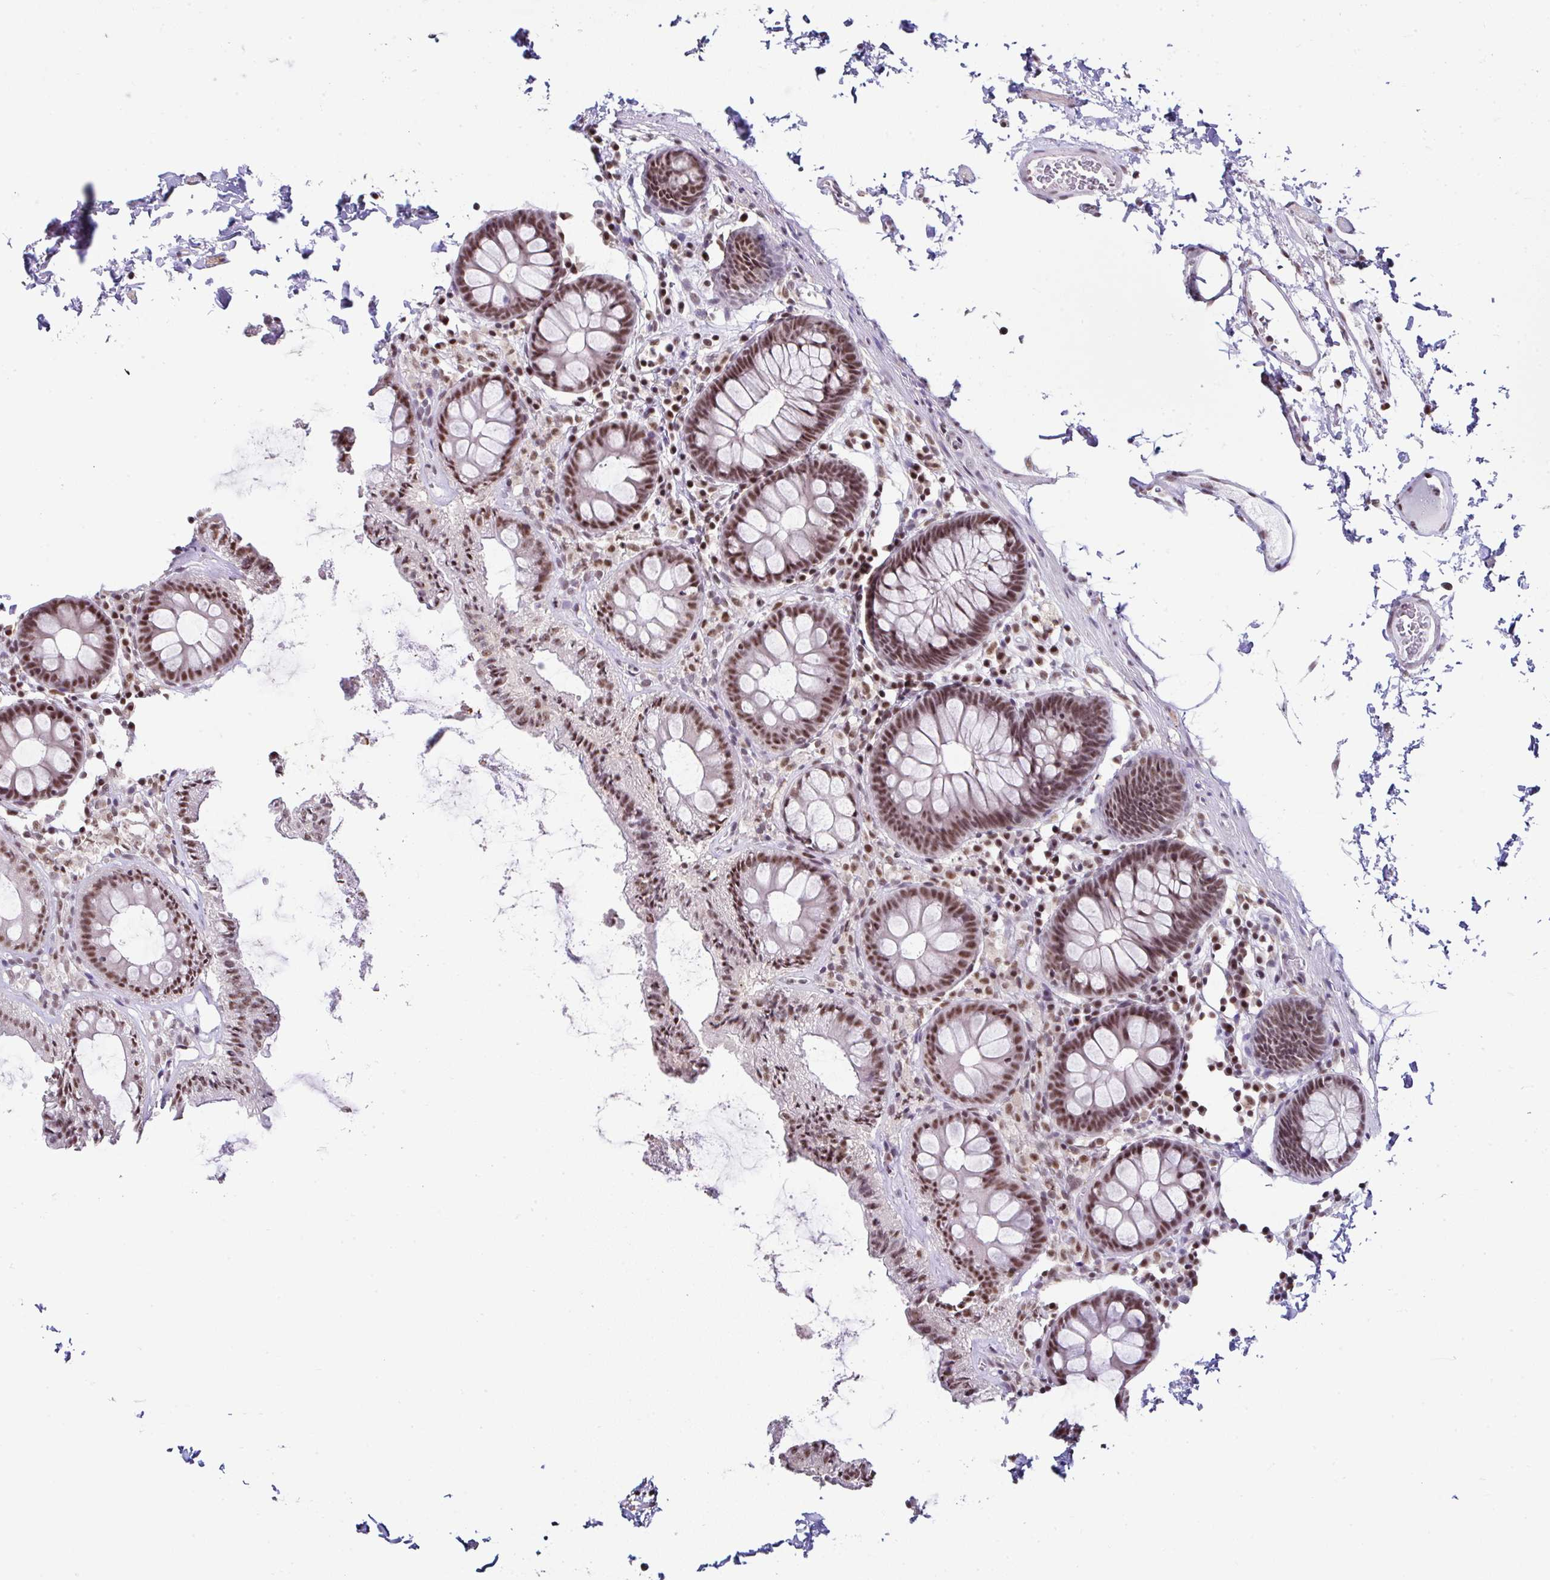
{"staining": {"intensity": "moderate", "quantity": ">75%", "location": "nuclear"}, "tissue": "colon", "cell_type": "Endothelial cells", "image_type": "normal", "snomed": [{"axis": "morphology", "description": "Normal tissue, NOS"}, {"axis": "topography", "description": "Colon"}, {"axis": "topography", "description": "Peripheral nerve tissue"}], "caption": "IHC of normal colon reveals medium levels of moderate nuclear staining in approximately >75% of endothelial cells.", "gene": "PTPN2", "patient": {"sex": "male", "age": 84}}